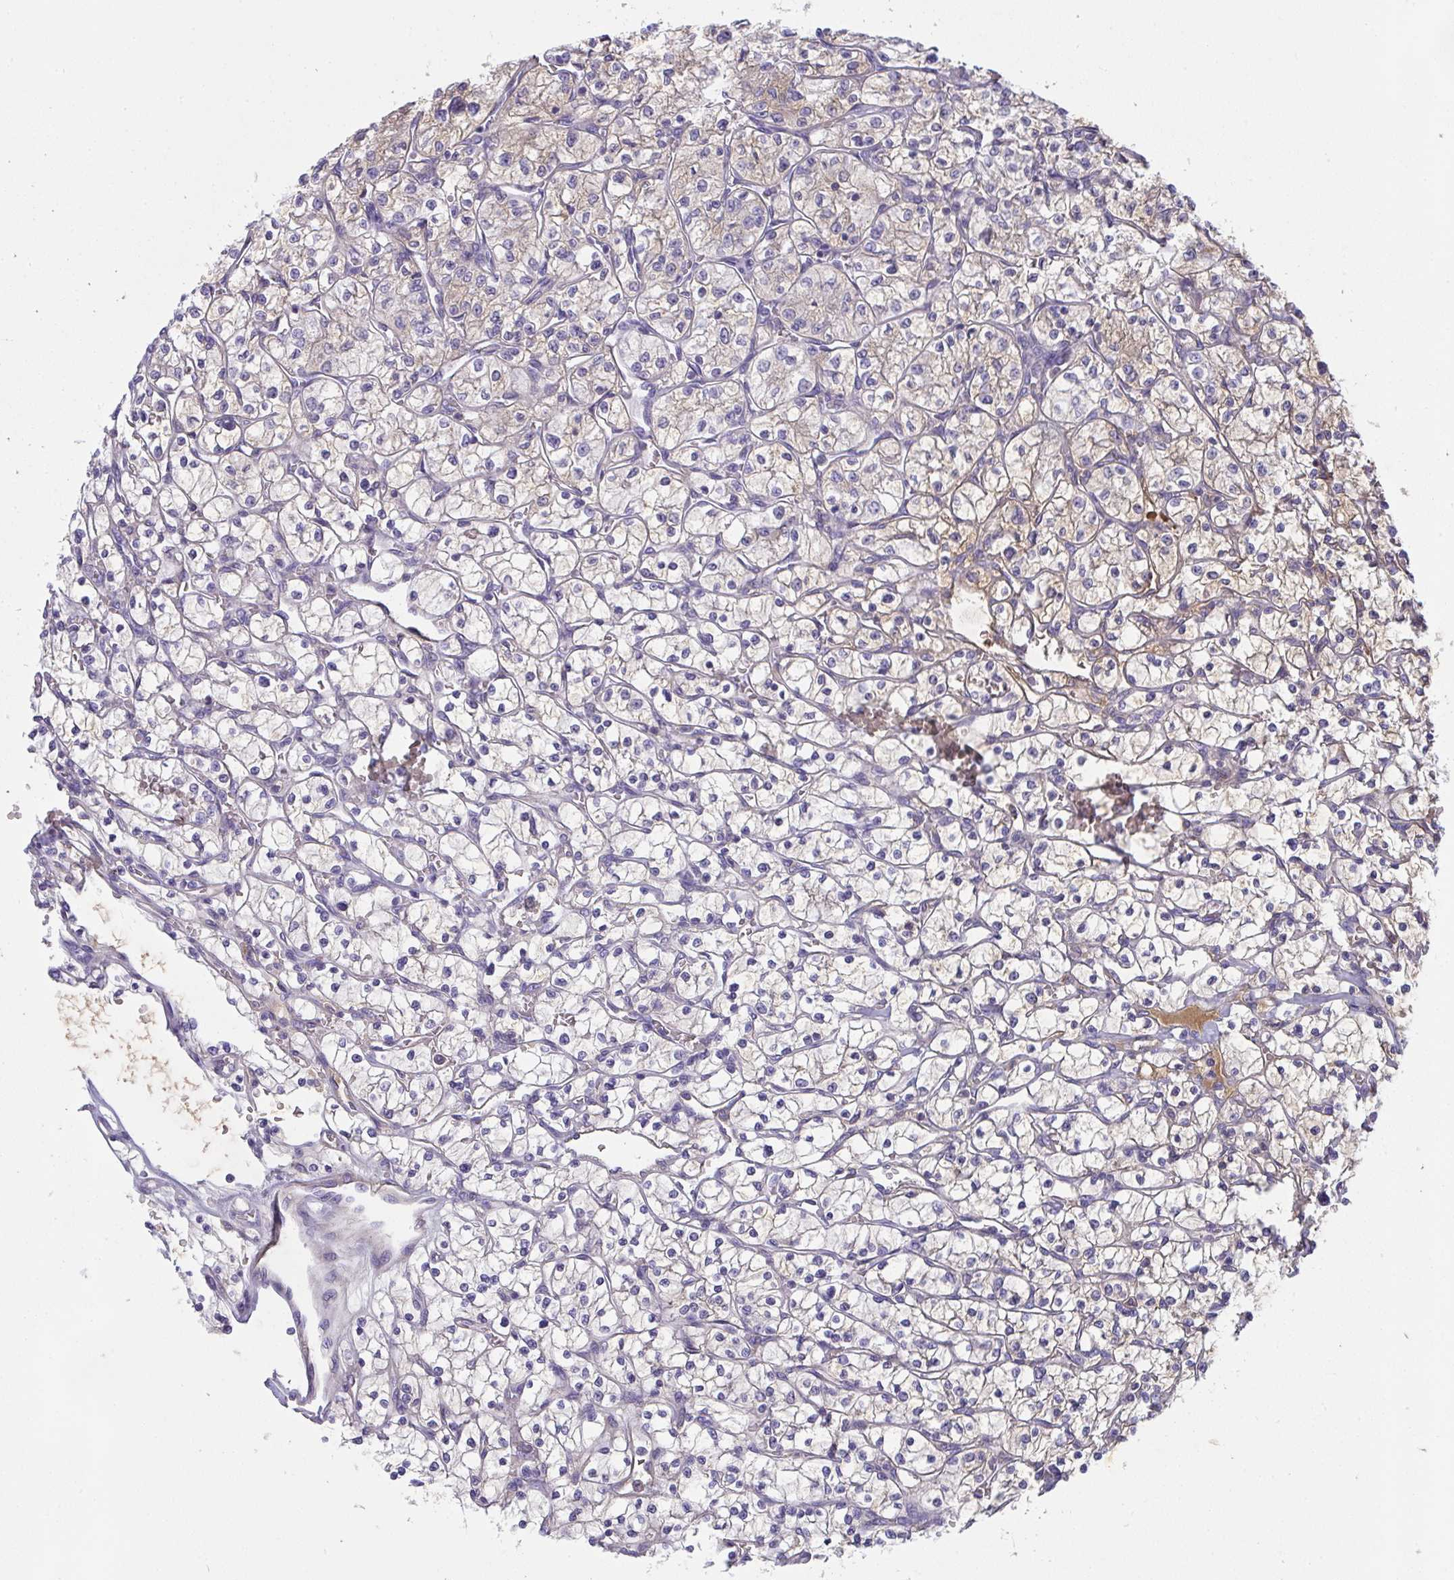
{"staining": {"intensity": "weak", "quantity": "25%-75%", "location": "cytoplasmic/membranous"}, "tissue": "renal cancer", "cell_type": "Tumor cells", "image_type": "cancer", "snomed": [{"axis": "morphology", "description": "Adenocarcinoma, NOS"}, {"axis": "topography", "description": "Kidney"}], "caption": "Human adenocarcinoma (renal) stained for a protein (brown) displays weak cytoplasmic/membranous positive positivity in approximately 25%-75% of tumor cells.", "gene": "ZSWIM3", "patient": {"sex": "female", "age": 64}}